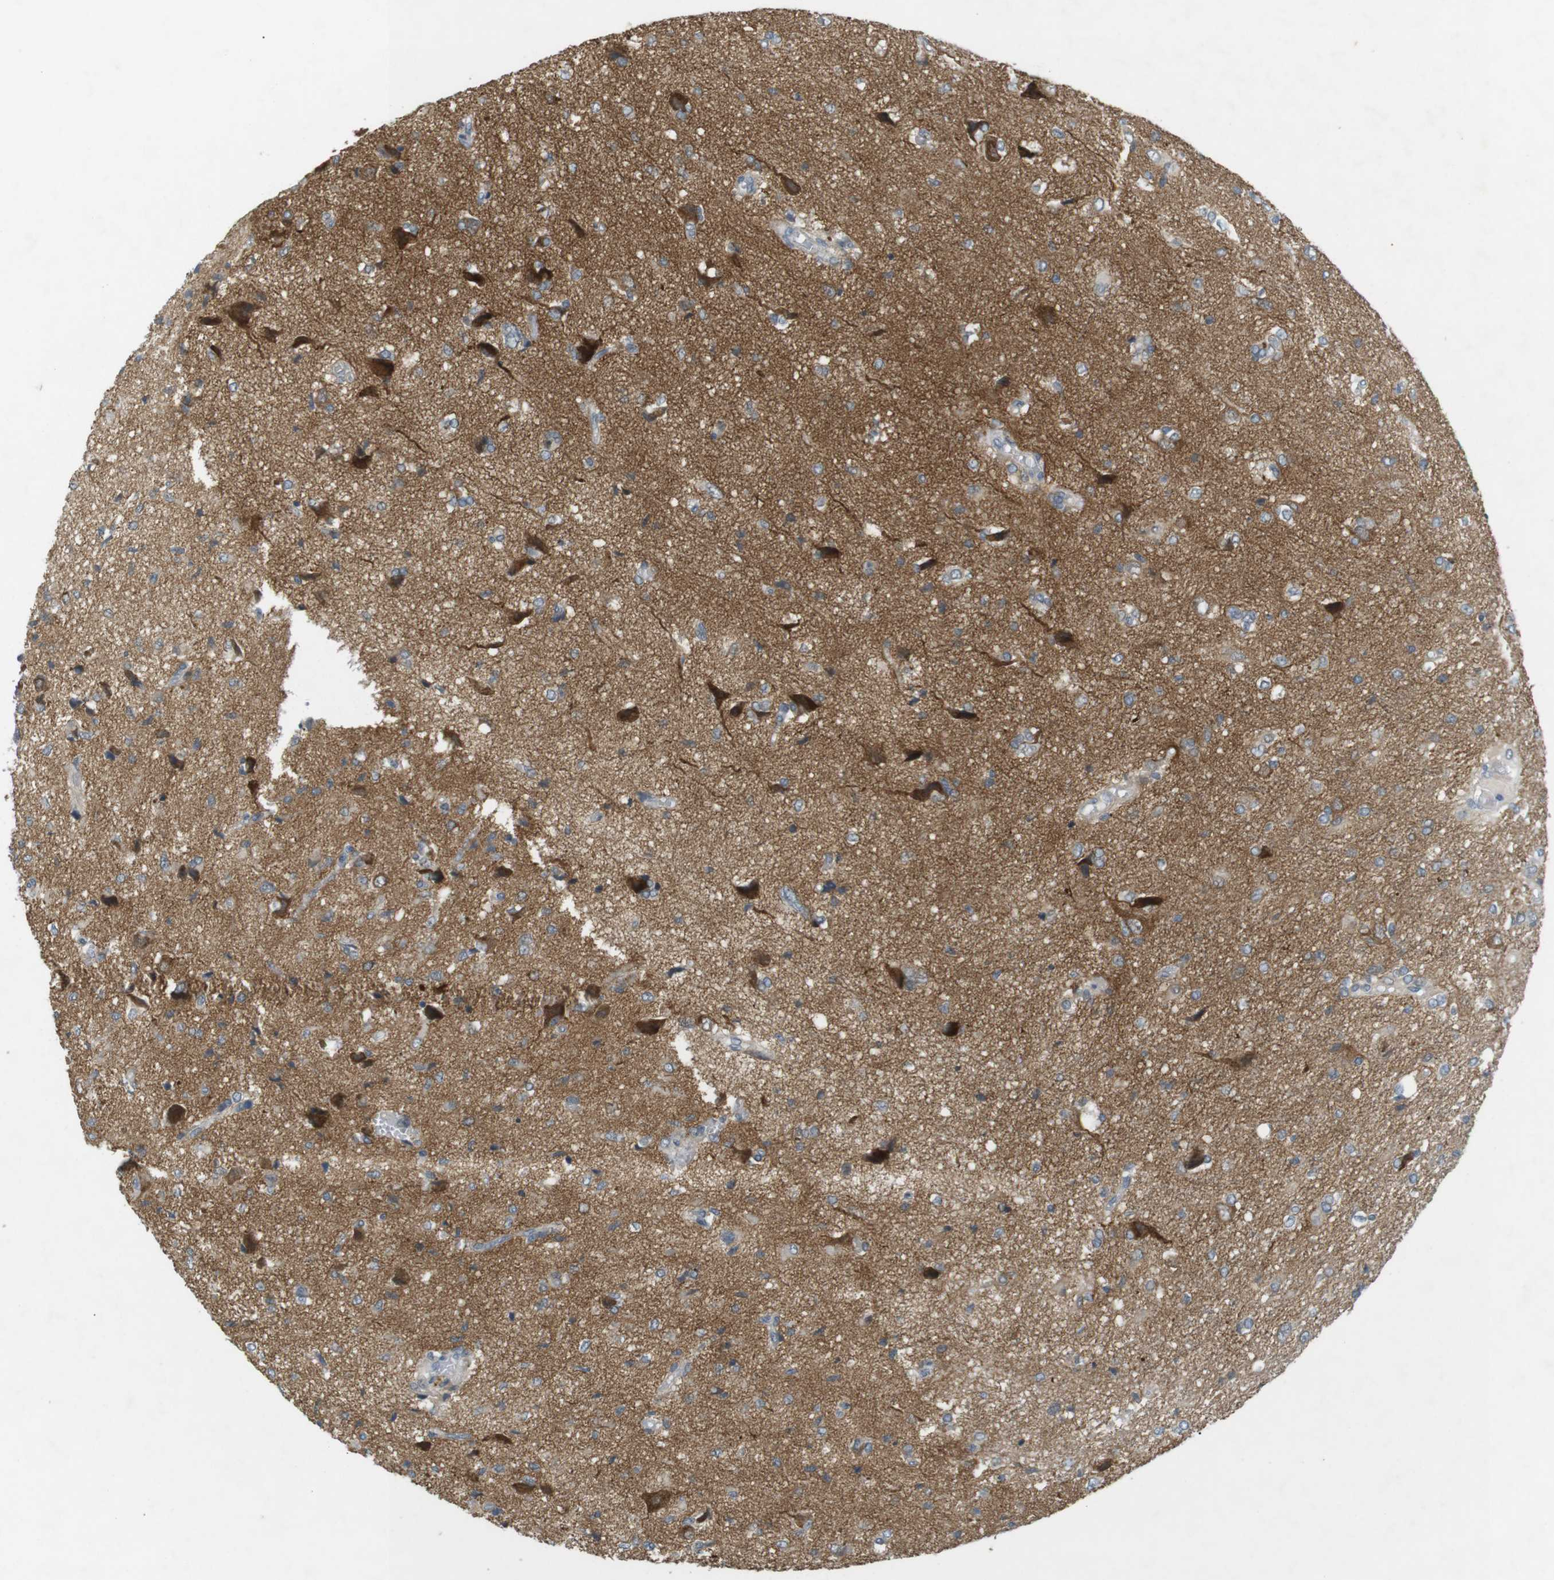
{"staining": {"intensity": "moderate", "quantity": "<25%", "location": "cytoplasmic/membranous"}, "tissue": "glioma", "cell_type": "Tumor cells", "image_type": "cancer", "snomed": [{"axis": "morphology", "description": "Glioma, malignant, High grade"}, {"axis": "topography", "description": "Brain"}], "caption": "Tumor cells exhibit moderate cytoplasmic/membranous positivity in approximately <25% of cells in high-grade glioma (malignant).", "gene": "RTN3", "patient": {"sex": "female", "age": 59}}